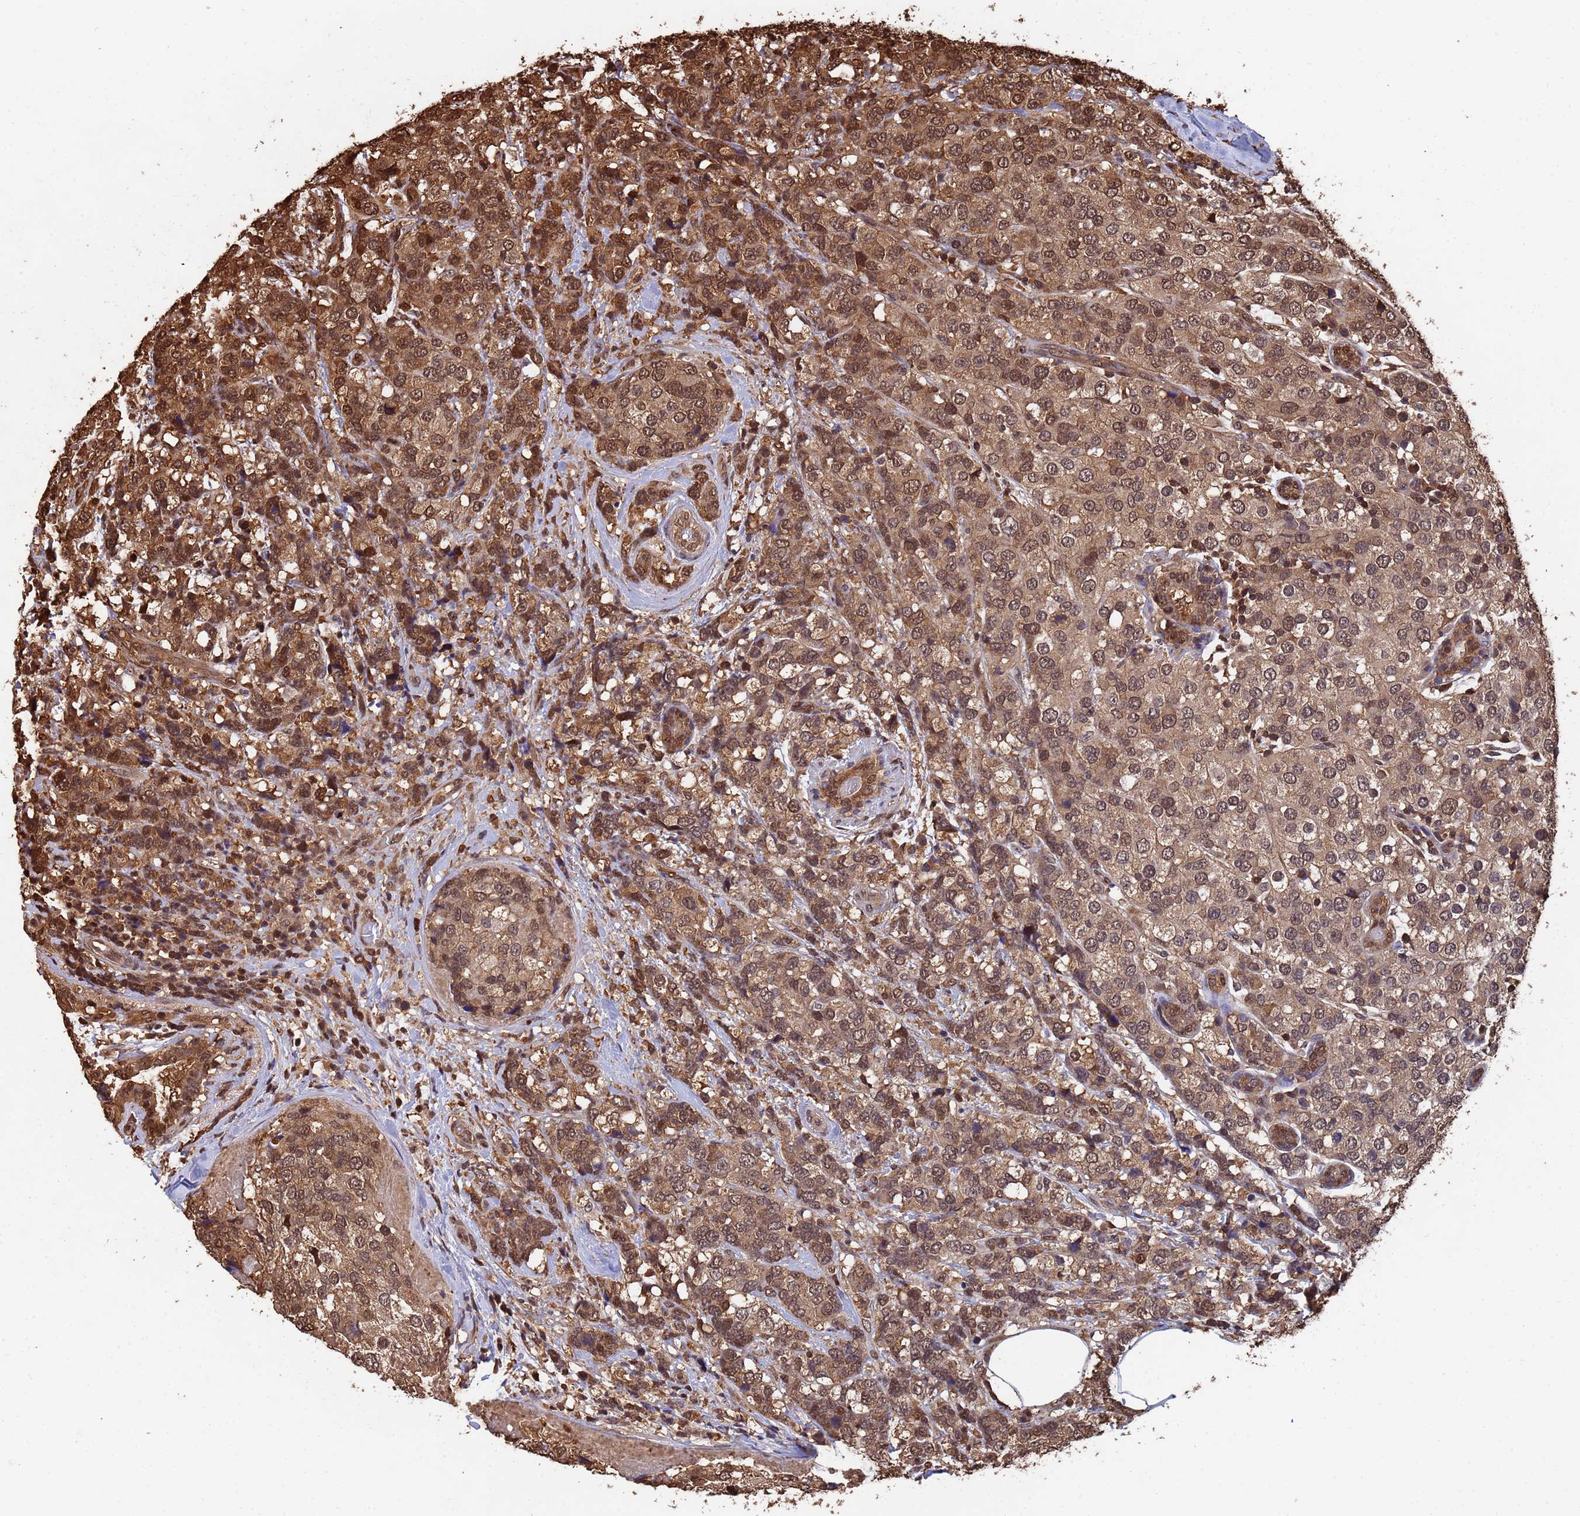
{"staining": {"intensity": "moderate", "quantity": ">75%", "location": "cytoplasmic/membranous,nuclear"}, "tissue": "breast cancer", "cell_type": "Tumor cells", "image_type": "cancer", "snomed": [{"axis": "morphology", "description": "Lobular carcinoma"}, {"axis": "topography", "description": "Breast"}], "caption": "Immunohistochemical staining of lobular carcinoma (breast) displays moderate cytoplasmic/membranous and nuclear protein positivity in about >75% of tumor cells.", "gene": "SUMO4", "patient": {"sex": "female", "age": 59}}